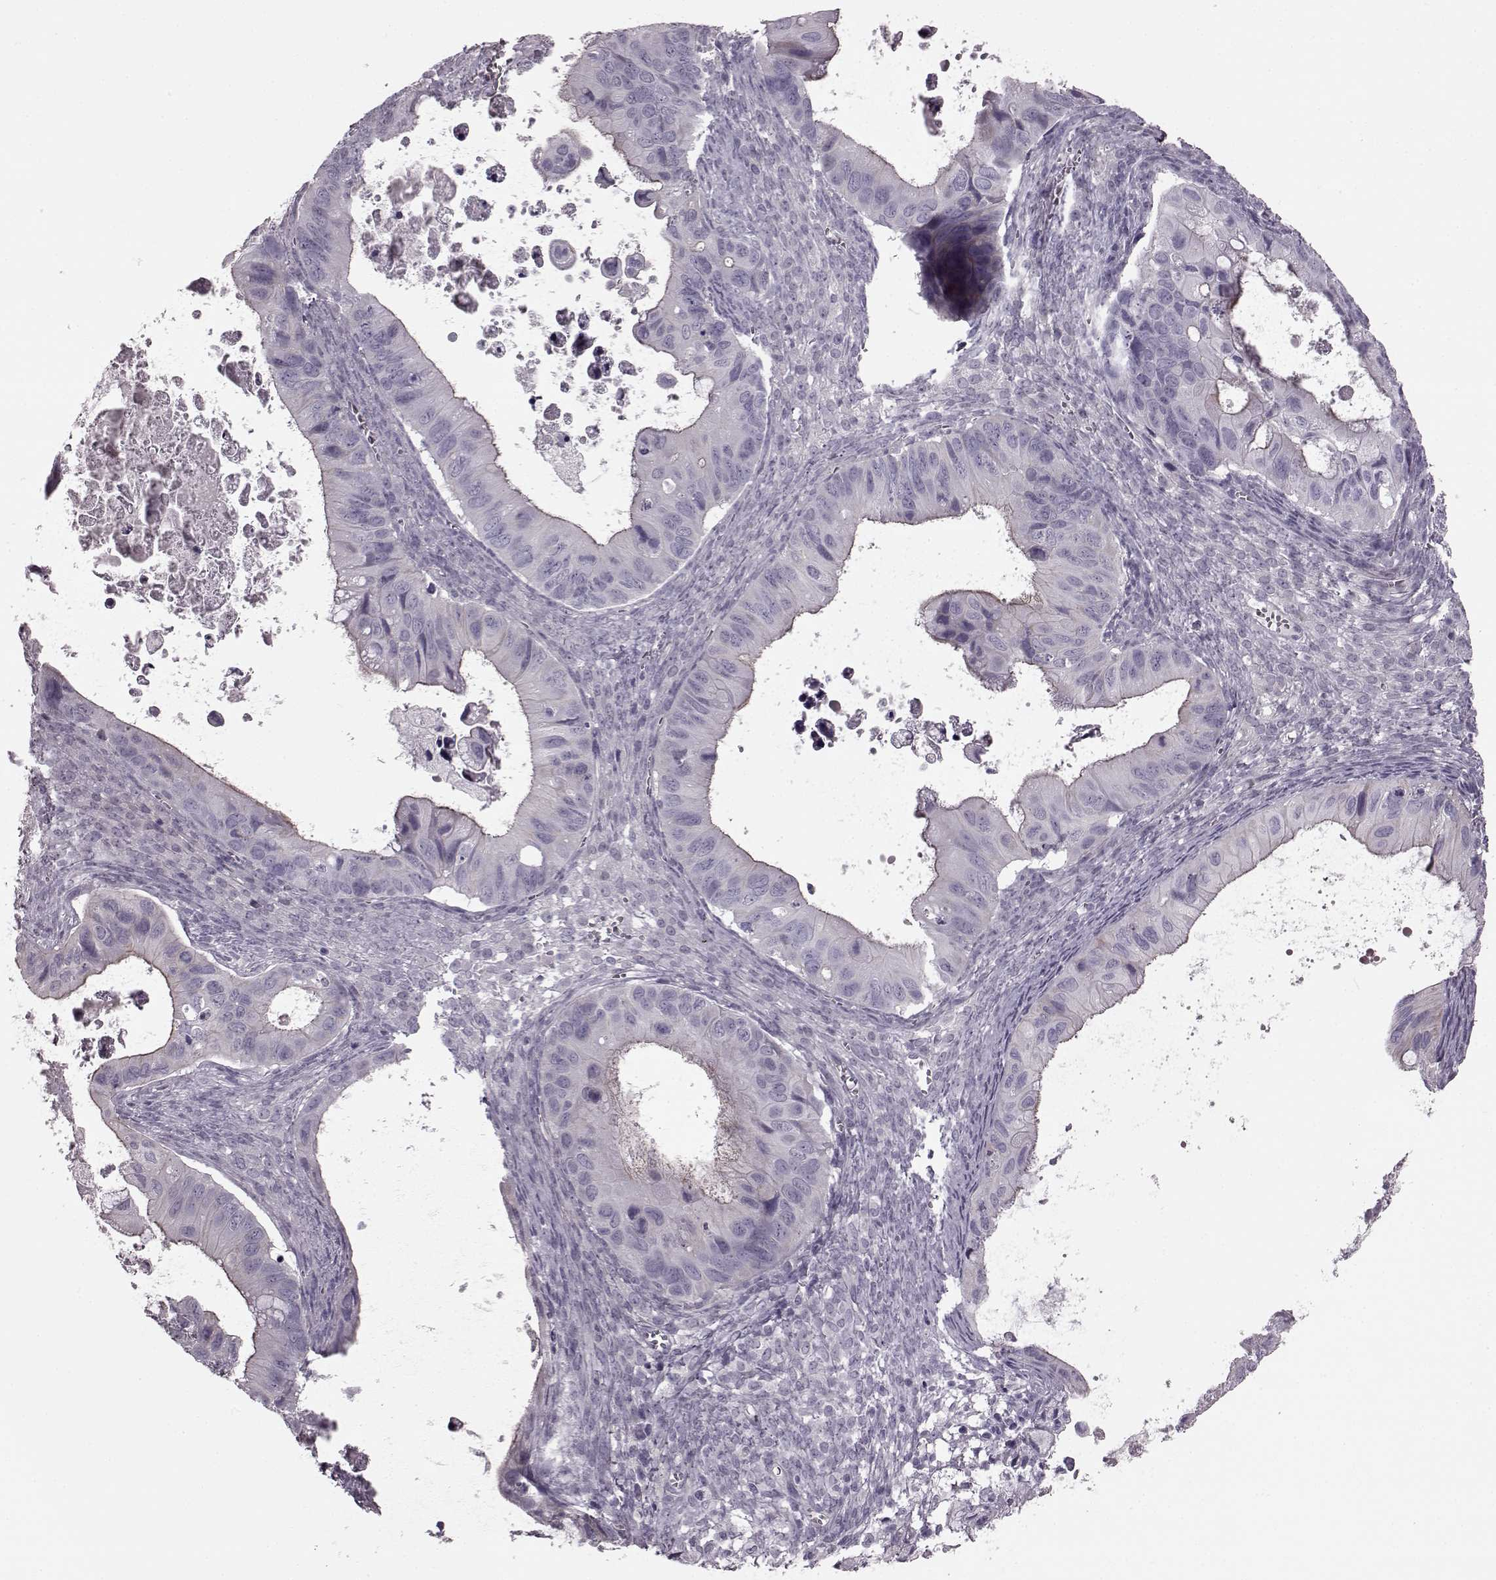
{"staining": {"intensity": "moderate", "quantity": "<25%", "location": "cytoplasmic/membranous"}, "tissue": "ovarian cancer", "cell_type": "Tumor cells", "image_type": "cancer", "snomed": [{"axis": "morphology", "description": "Cystadenocarcinoma, mucinous, NOS"}, {"axis": "topography", "description": "Ovary"}], "caption": "Tumor cells exhibit moderate cytoplasmic/membranous positivity in approximately <25% of cells in ovarian cancer.", "gene": "SNTG1", "patient": {"sex": "female", "age": 64}}